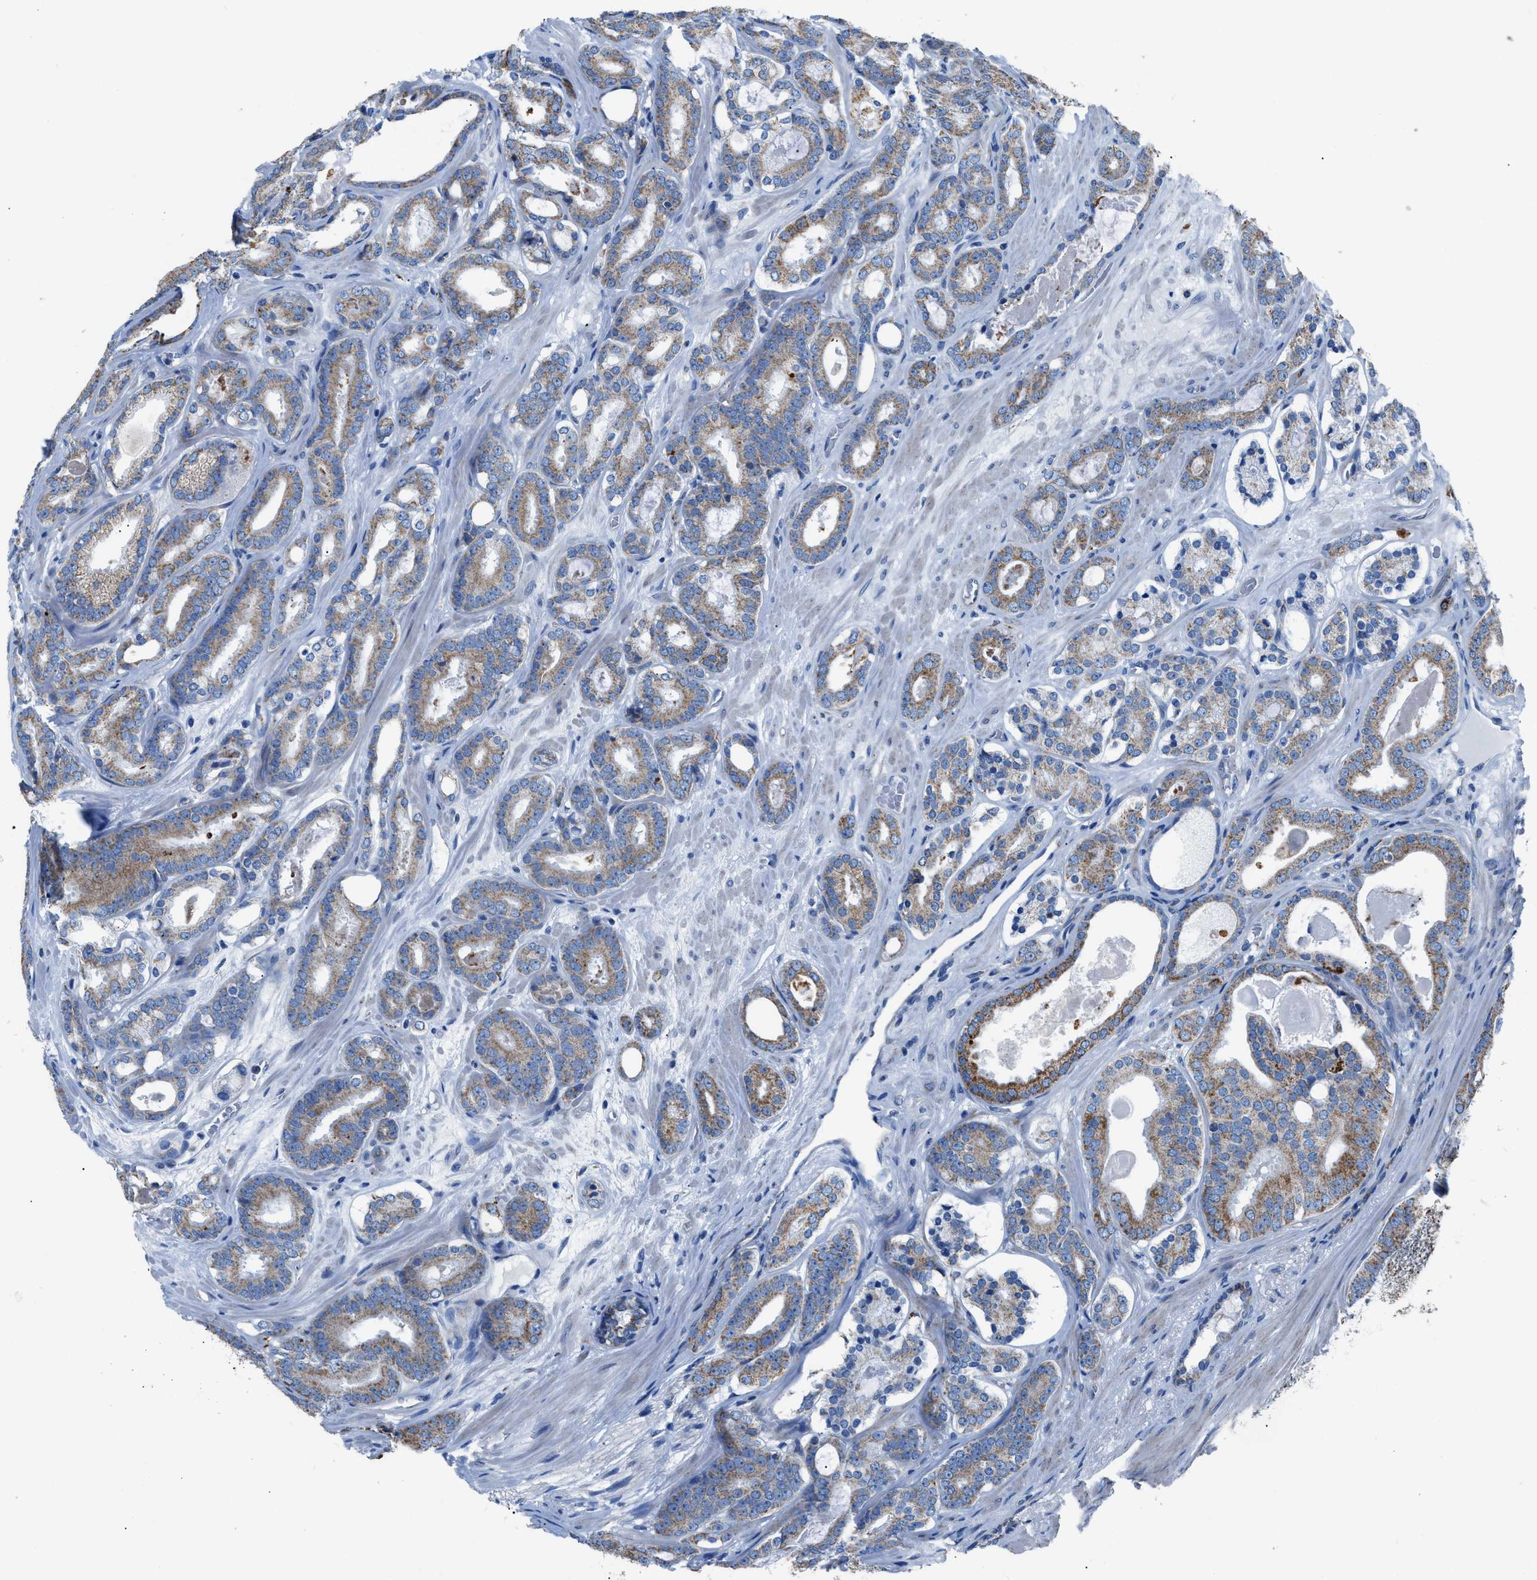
{"staining": {"intensity": "moderate", "quantity": ">75%", "location": "cytoplasmic/membranous"}, "tissue": "prostate cancer", "cell_type": "Tumor cells", "image_type": "cancer", "snomed": [{"axis": "morphology", "description": "Adenocarcinoma, High grade"}, {"axis": "topography", "description": "Prostate"}], "caption": "A brown stain shows moderate cytoplasmic/membranous expression of a protein in prostate cancer (adenocarcinoma (high-grade)) tumor cells.", "gene": "ZDHHC3", "patient": {"sex": "male", "age": 60}}